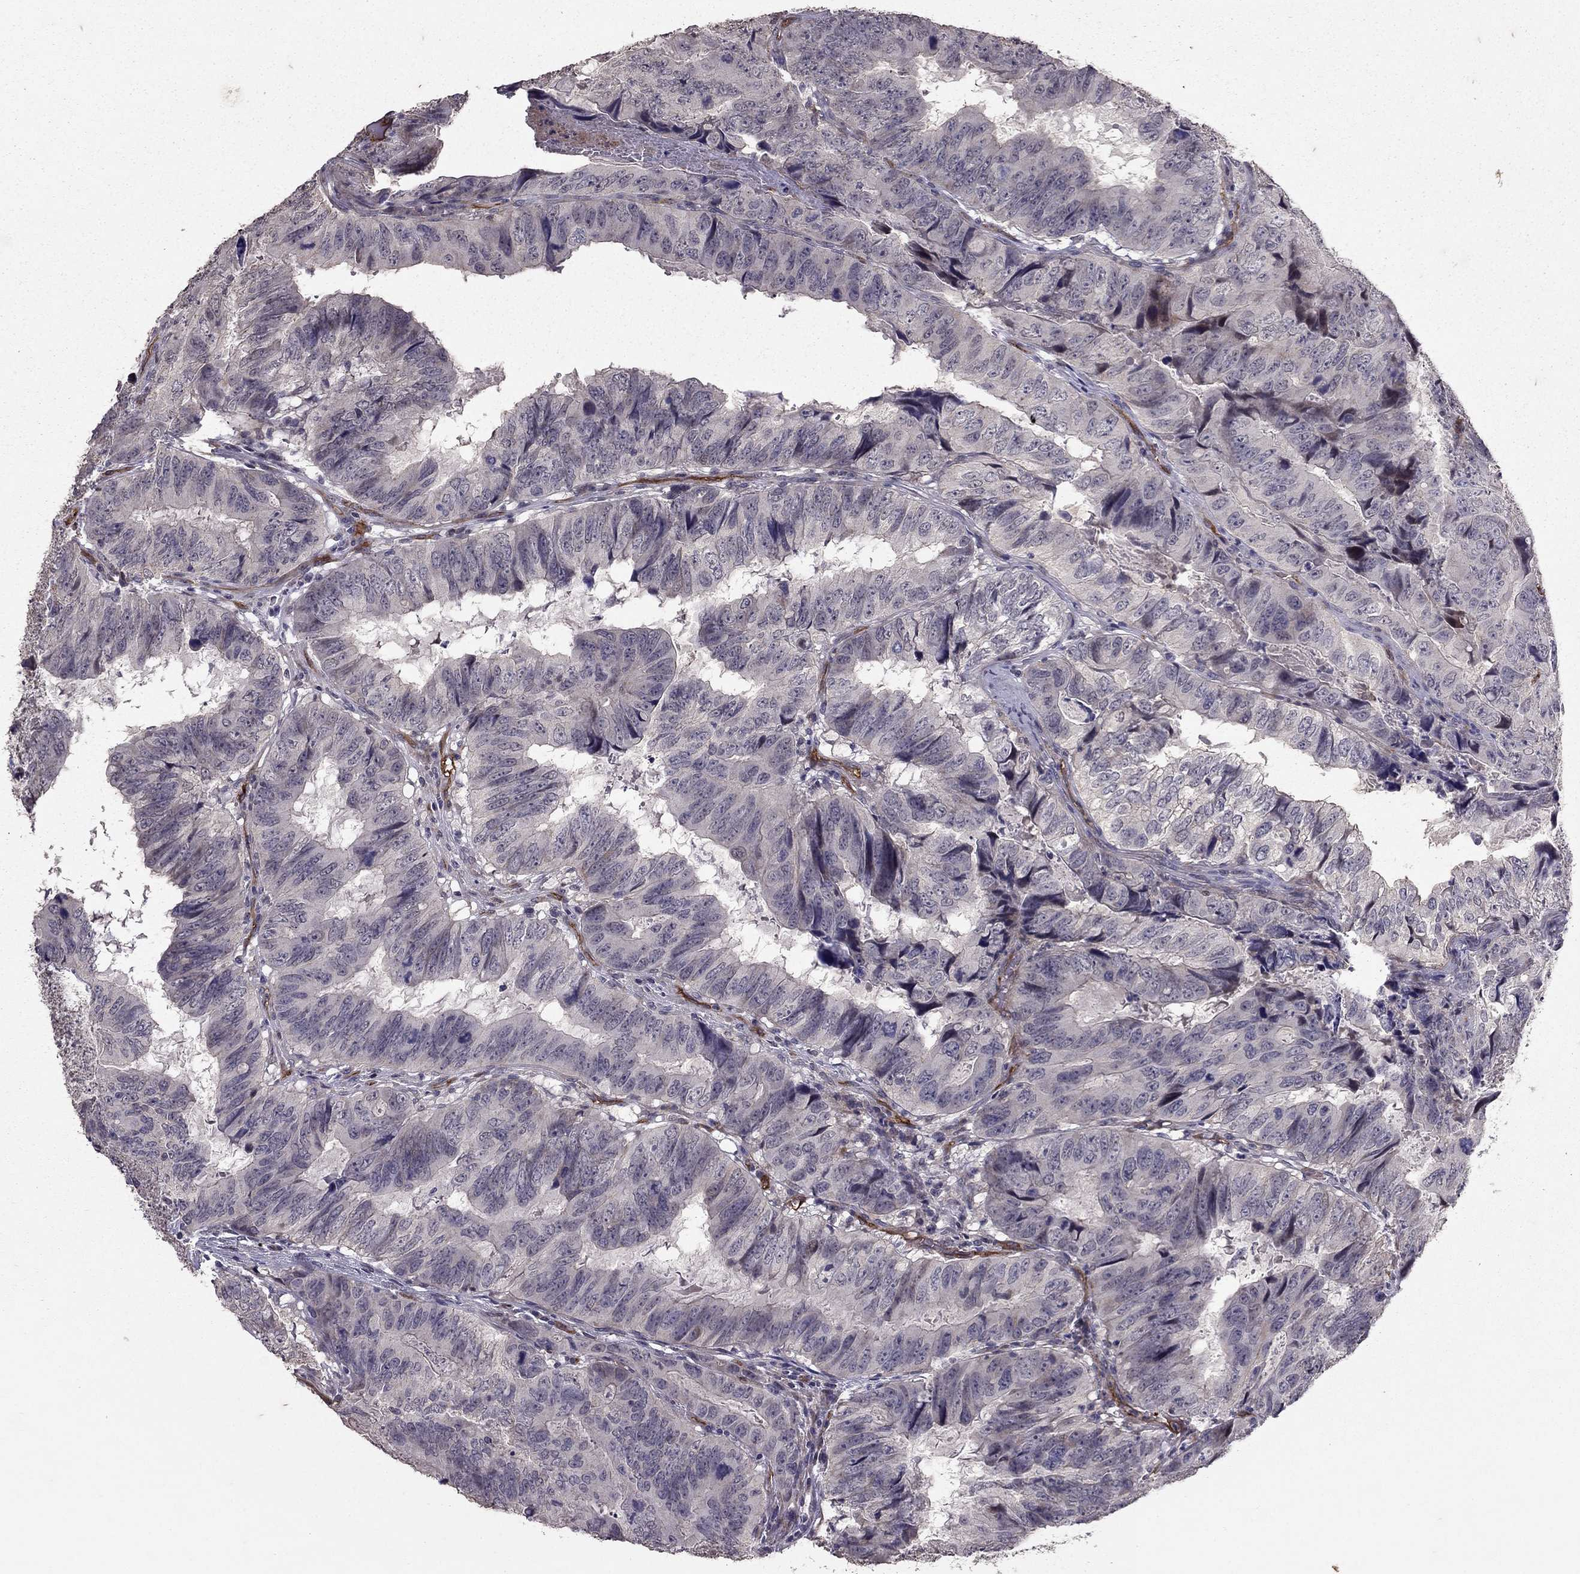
{"staining": {"intensity": "negative", "quantity": "none", "location": "none"}, "tissue": "colorectal cancer", "cell_type": "Tumor cells", "image_type": "cancer", "snomed": [{"axis": "morphology", "description": "Adenocarcinoma, NOS"}, {"axis": "topography", "description": "Colon"}], "caption": "High power microscopy image of an immunohistochemistry (IHC) histopathology image of colorectal cancer (adenocarcinoma), revealing no significant staining in tumor cells.", "gene": "RASIP1", "patient": {"sex": "male", "age": 79}}